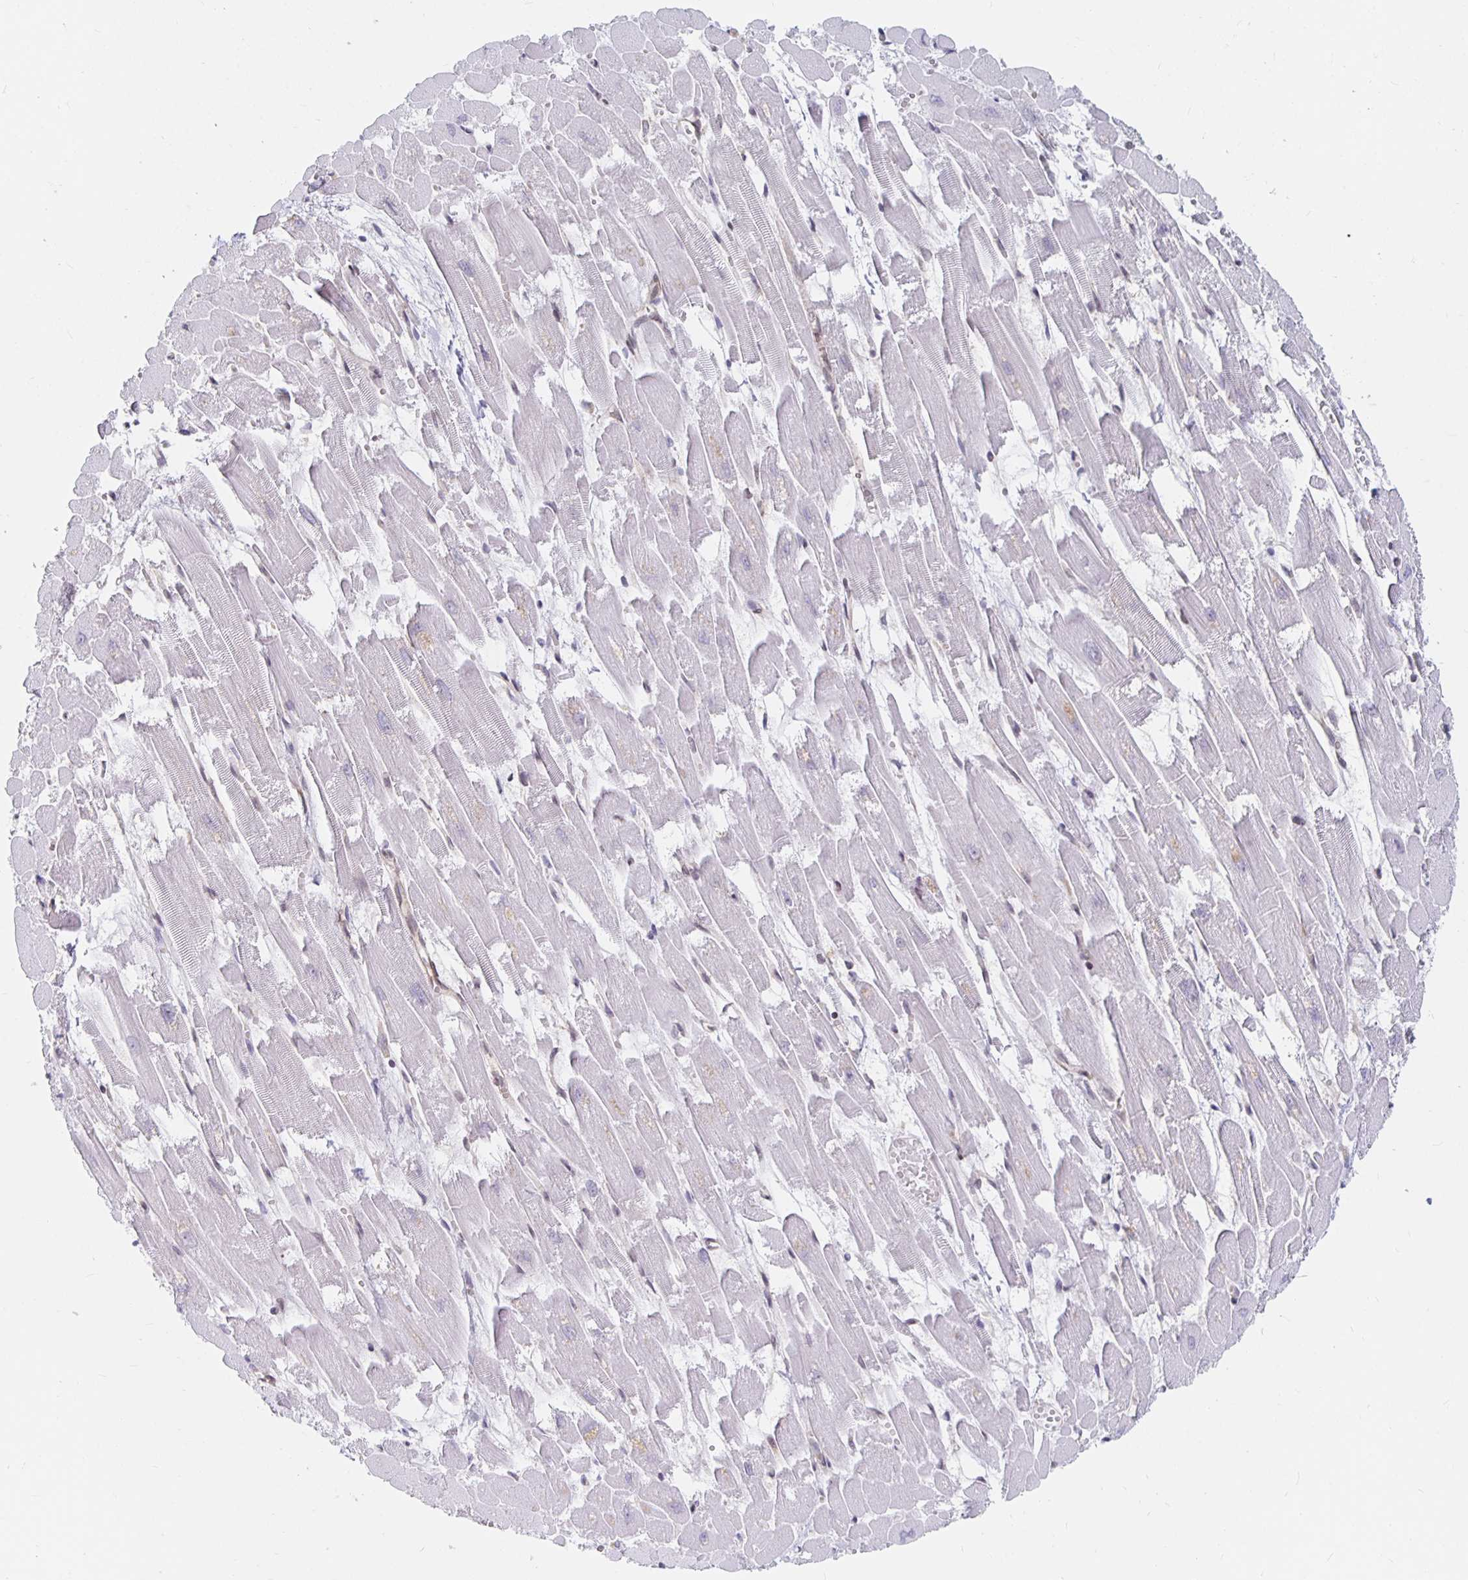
{"staining": {"intensity": "weak", "quantity": "<25%", "location": "cytoplasmic/membranous"}, "tissue": "heart muscle", "cell_type": "Cardiomyocytes", "image_type": "normal", "snomed": [{"axis": "morphology", "description": "Normal tissue, NOS"}, {"axis": "topography", "description": "Heart"}], "caption": "Immunohistochemistry (IHC) micrograph of normal heart muscle: heart muscle stained with DAB demonstrates no significant protein expression in cardiomyocytes.", "gene": "PDAP1", "patient": {"sex": "female", "age": 52}}